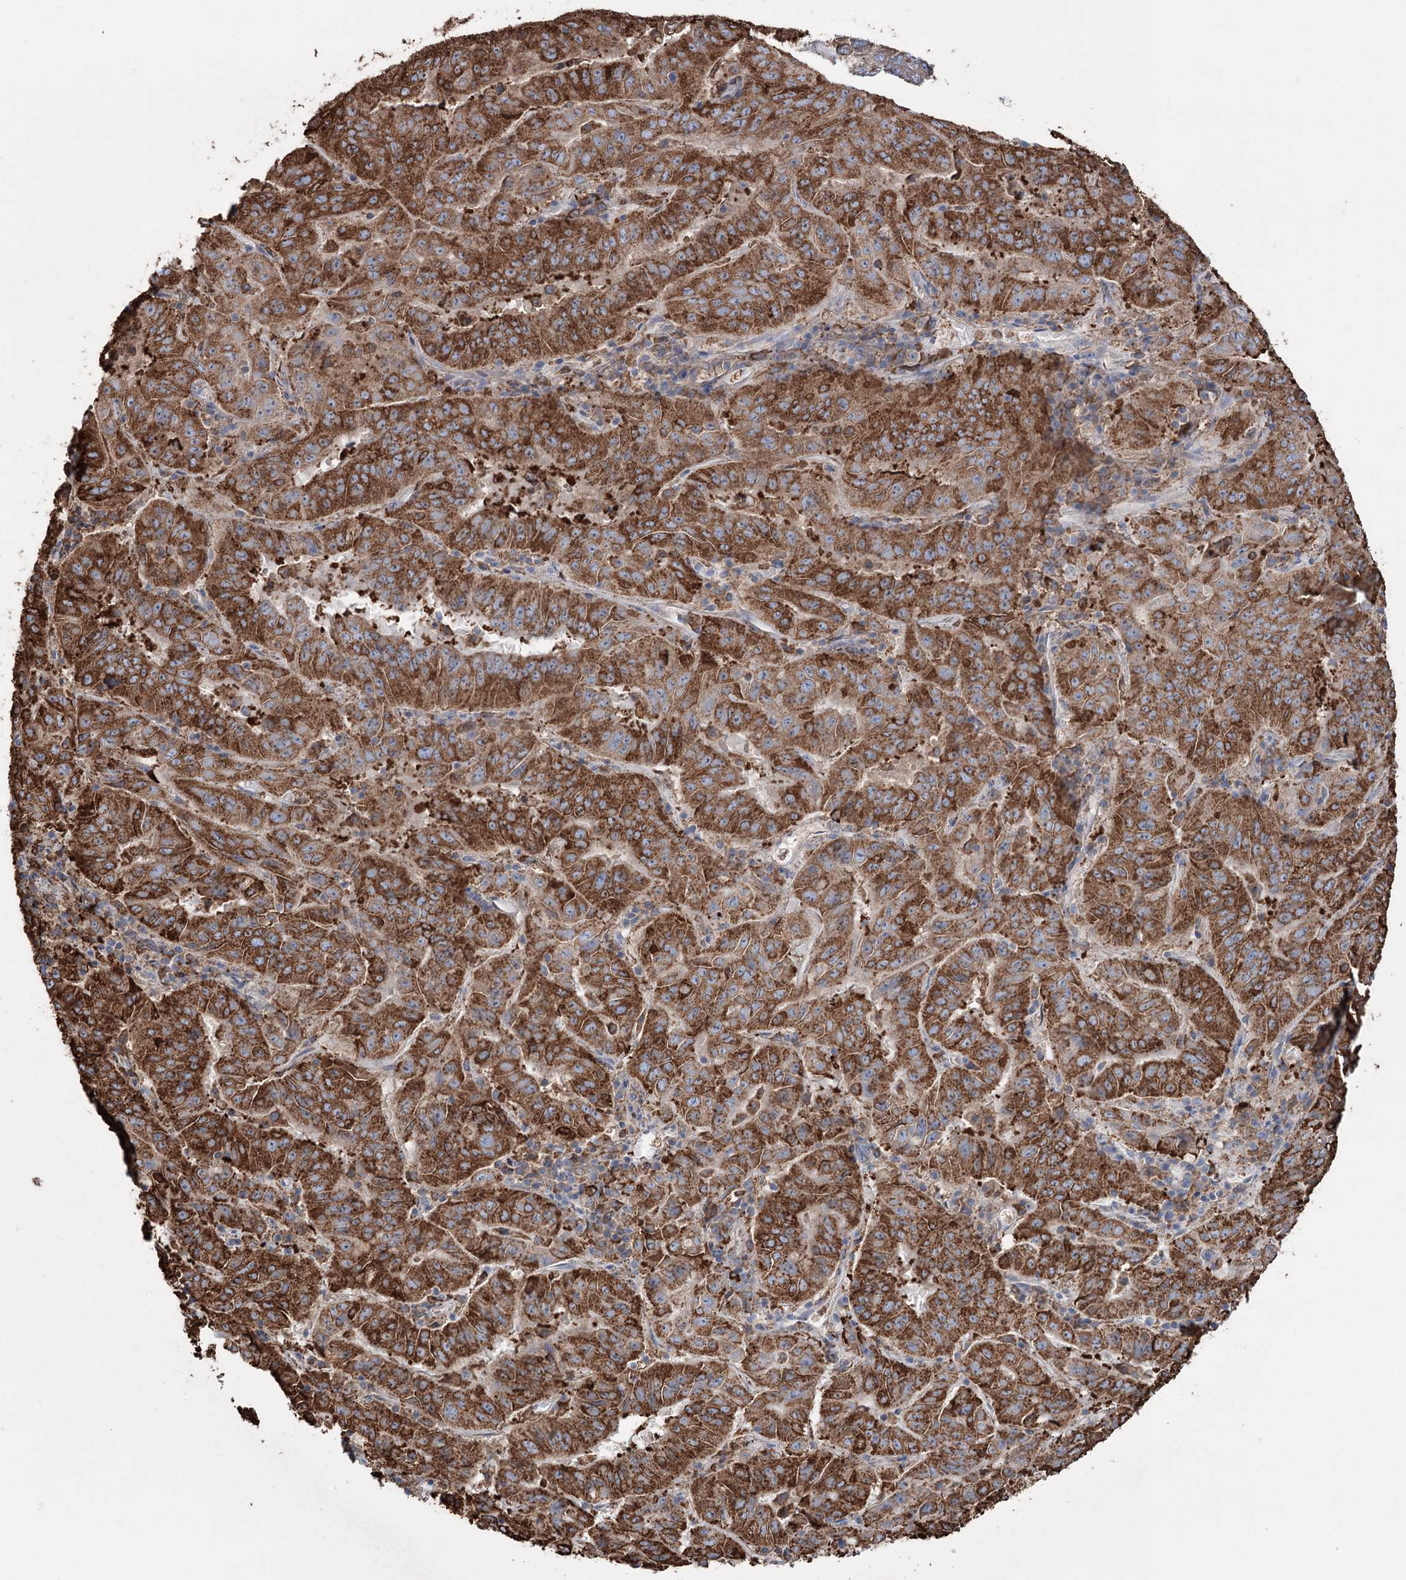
{"staining": {"intensity": "strong", "quantity": ">75%", "location": "cytoplasmic/membranous"}, "tissue": "pancreatic cancer", "cell_type": "Tumor cells", "image_type": "cancer", "snomed": [{"axis": "morphology", "description": "Adenocarcinoma, NOS"}, {"axis": "topography", "description": "Pancreas"}], "caption": "IHC image of adenocarcinoma (pancreatic) stained for a protein (brown), which shows high levels of strong cytoplasmic/membranous expression in approximately >75% of tumor cells.", "gene": "TRIM71", "patient": {"sex": "male", "age": 63}}